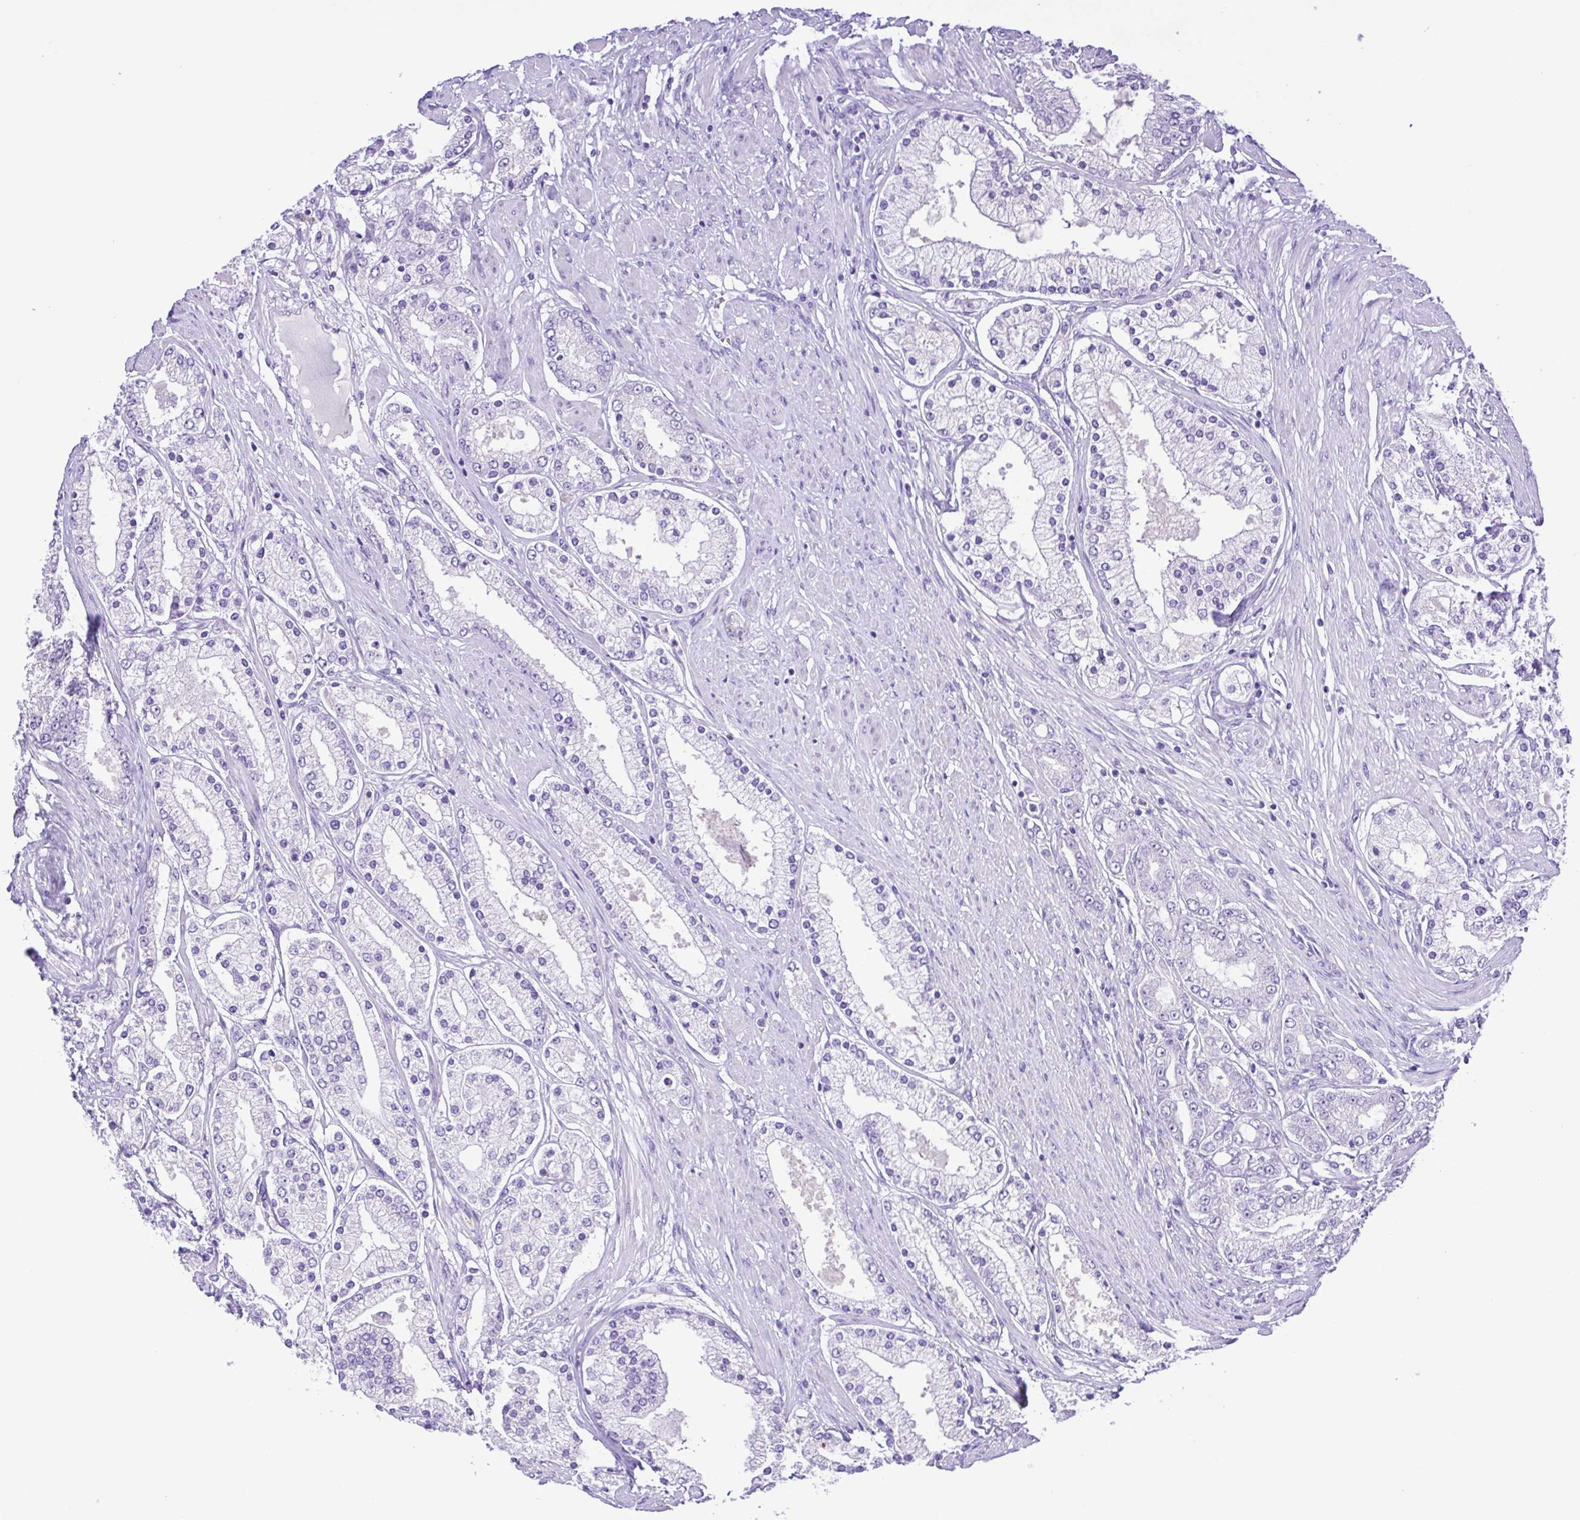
{"staining": {"intensity": "negative", "quantity": "none", "location": "none"}, "tissue": "prostate cancer", "cell_type": "Tumor cells", "image_type": "cancer", "snomed": [{"axis": "morphology", "description": "Adenocarcinoma, High grade"}, {"axis": "topography", "description": "Prostate"}], "caption": "Micrograph shows no protein positivity in tumor cells of prostate adenocarcinoma (high-grade) tissue. Brightfield microscopy of immunohistochemistry (IHC) stained with DAB (brown) and hematoxylin (blue), captured at high magnification.", "gene": "SYT1", "patient": {"sex": "male", "age": 67}}